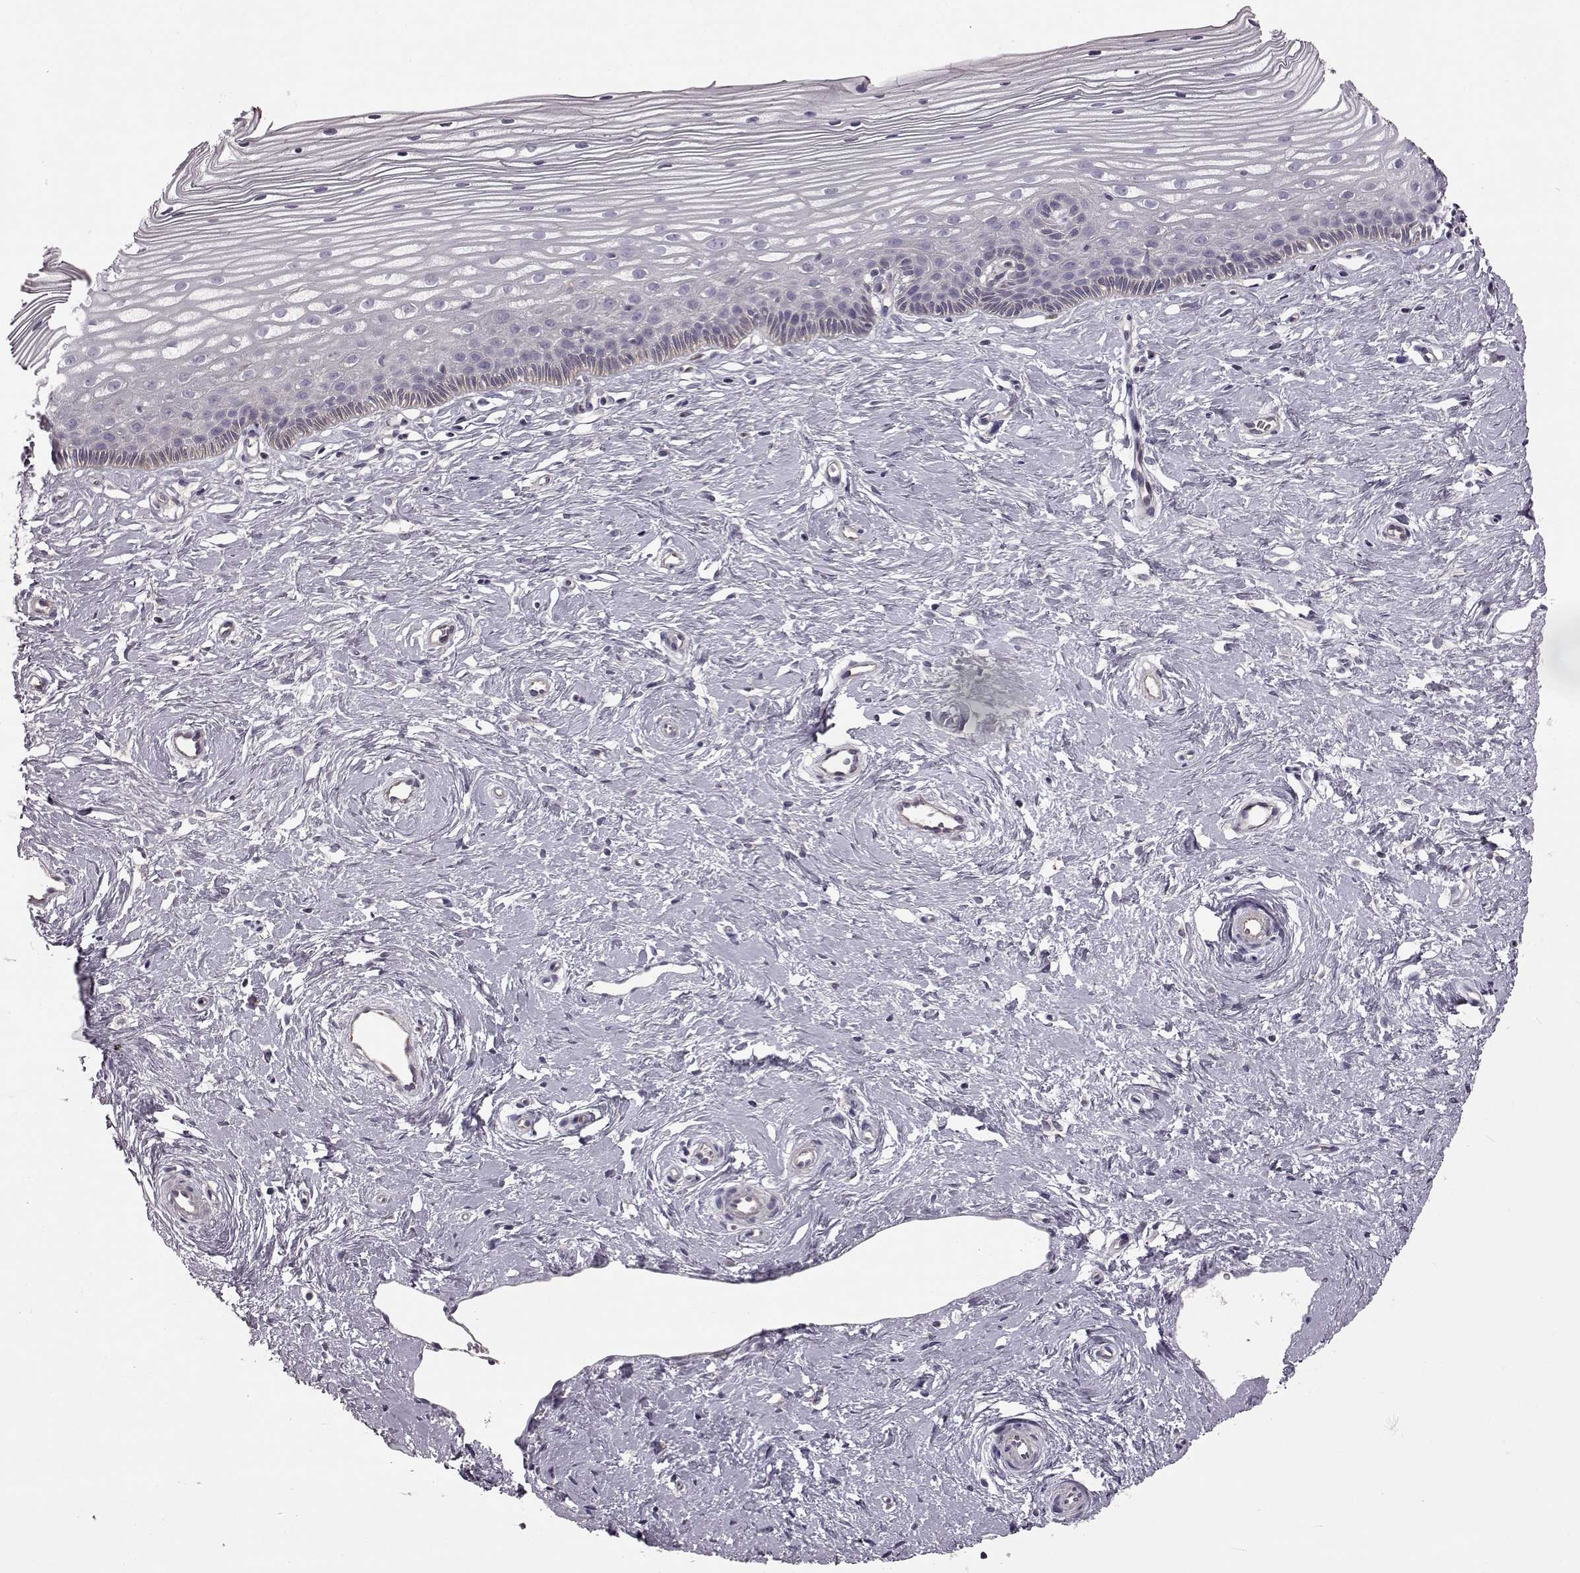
{"staining": {"intensity": "negative", "quantity": "none", "location": "none"}, "tissue": "cervix", "cell_type": "Glandular cells", "image_type": "normal", "snomed": [{"axis": "morphology", "description": "Normal tissue, NOS"}, {"axis": "topography", "description": "Cervix"}], "caption": "Immunohistochemical staining of unremarkable cervix reveals no significant positivity in glandular cells. The staining is performed using DAB brown chromogen with nuclei counter-stained in using hematoxylin.", "gene": "B3GNT6", "patient": {"sex": "female", "age": 40}}